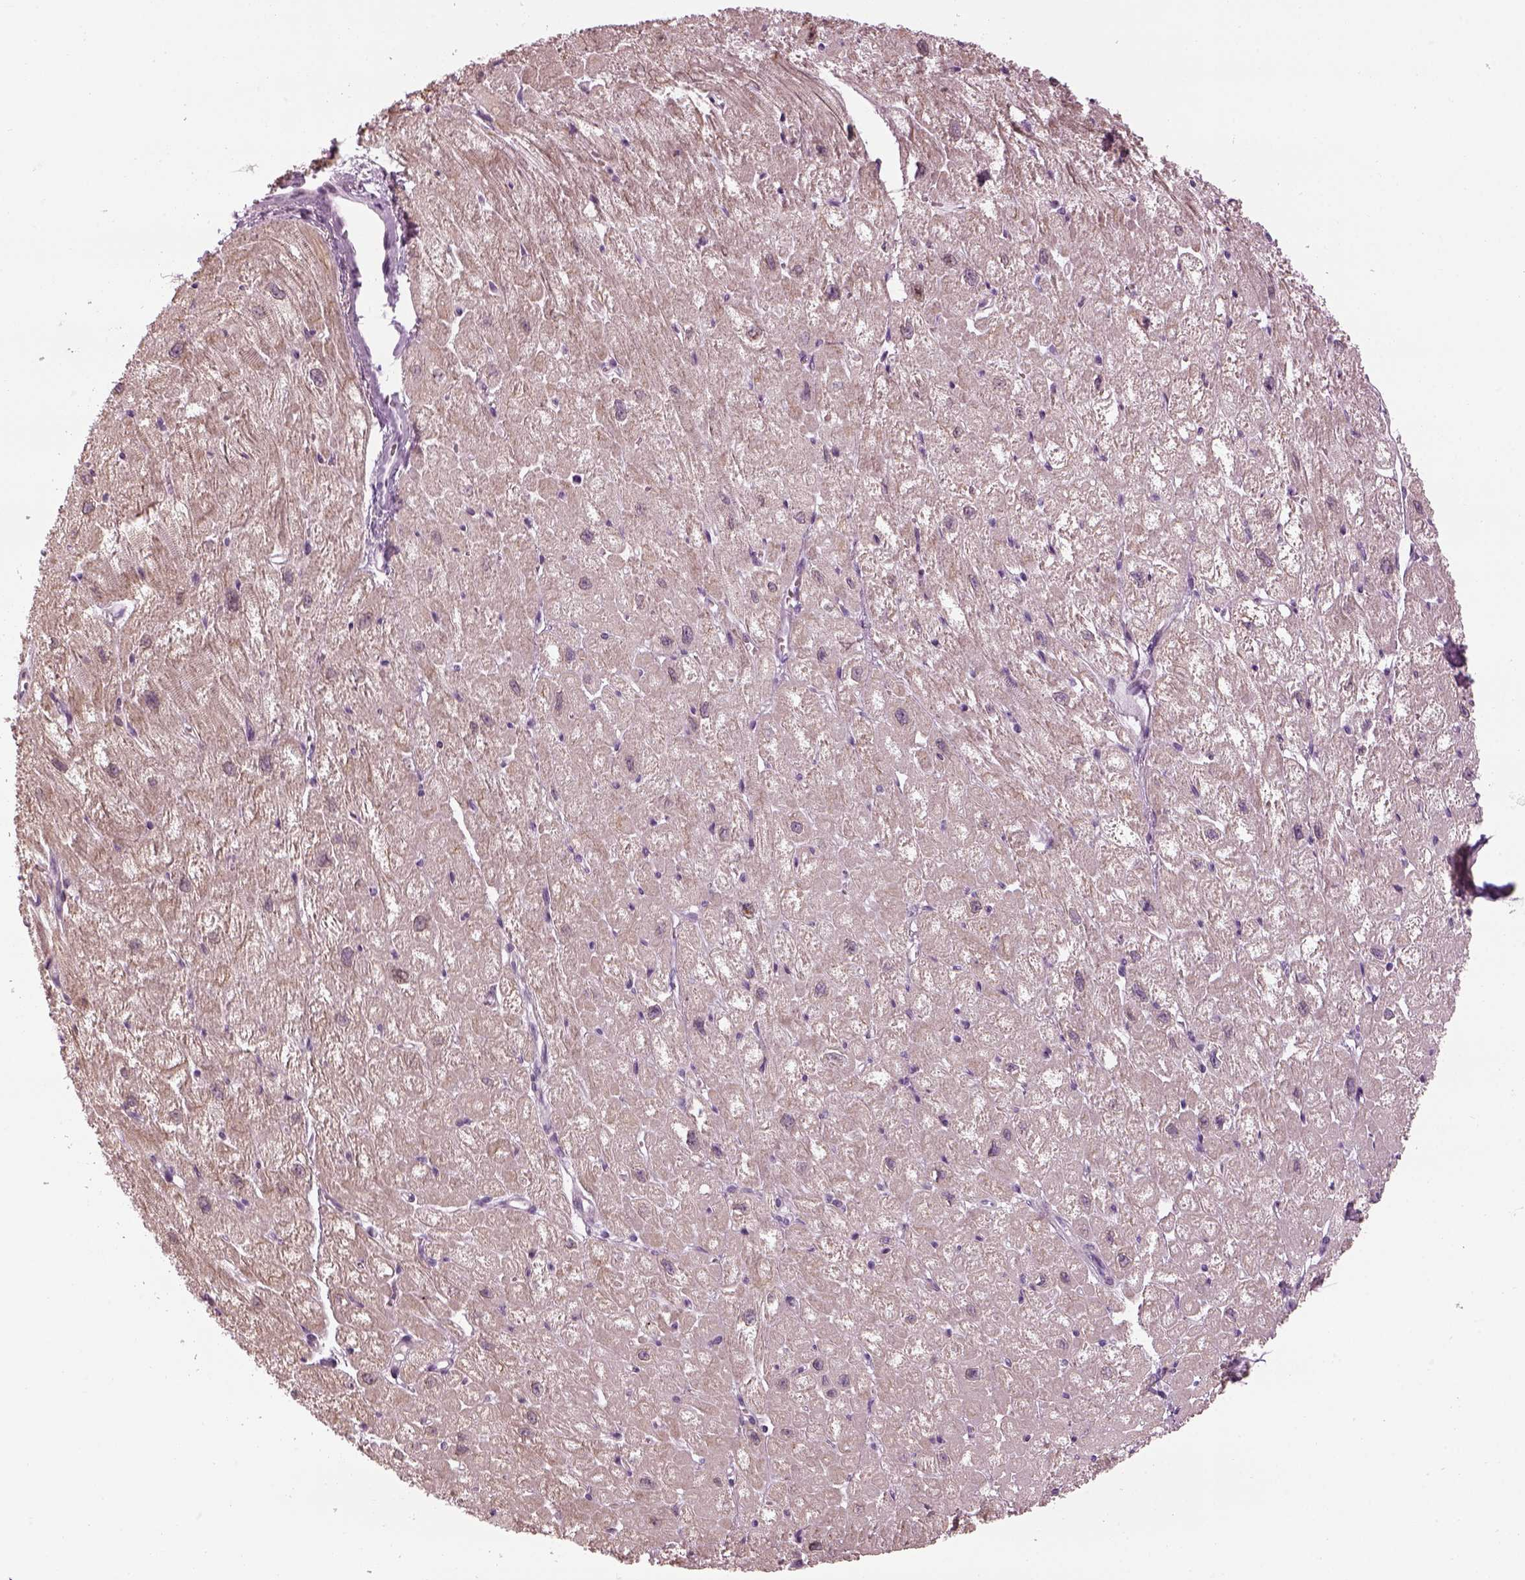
{"staining": {"intensity": "weak", "quantity": "<25%", "location": "cytoplasmic/membranous"}, "tissue": "heart muscle", "cell_type": "Cardiomyocytes", "image_type": "normal", "snomed": [{"axis": "morphology", "description": "Normal tissue, NOS"}, {"axis": "topography", "description": "Heart"}], "caption": "Immunohistochemistry of normal human heart muscle displays no positivity in cardiomyocytes. Brightfield microscopy of IHC stained with DAB (brown) and hematoxylin (blue), captured at high magnification.", "gene": "LRRIQ3", "patient": {"sex": "male", "age": 61}}